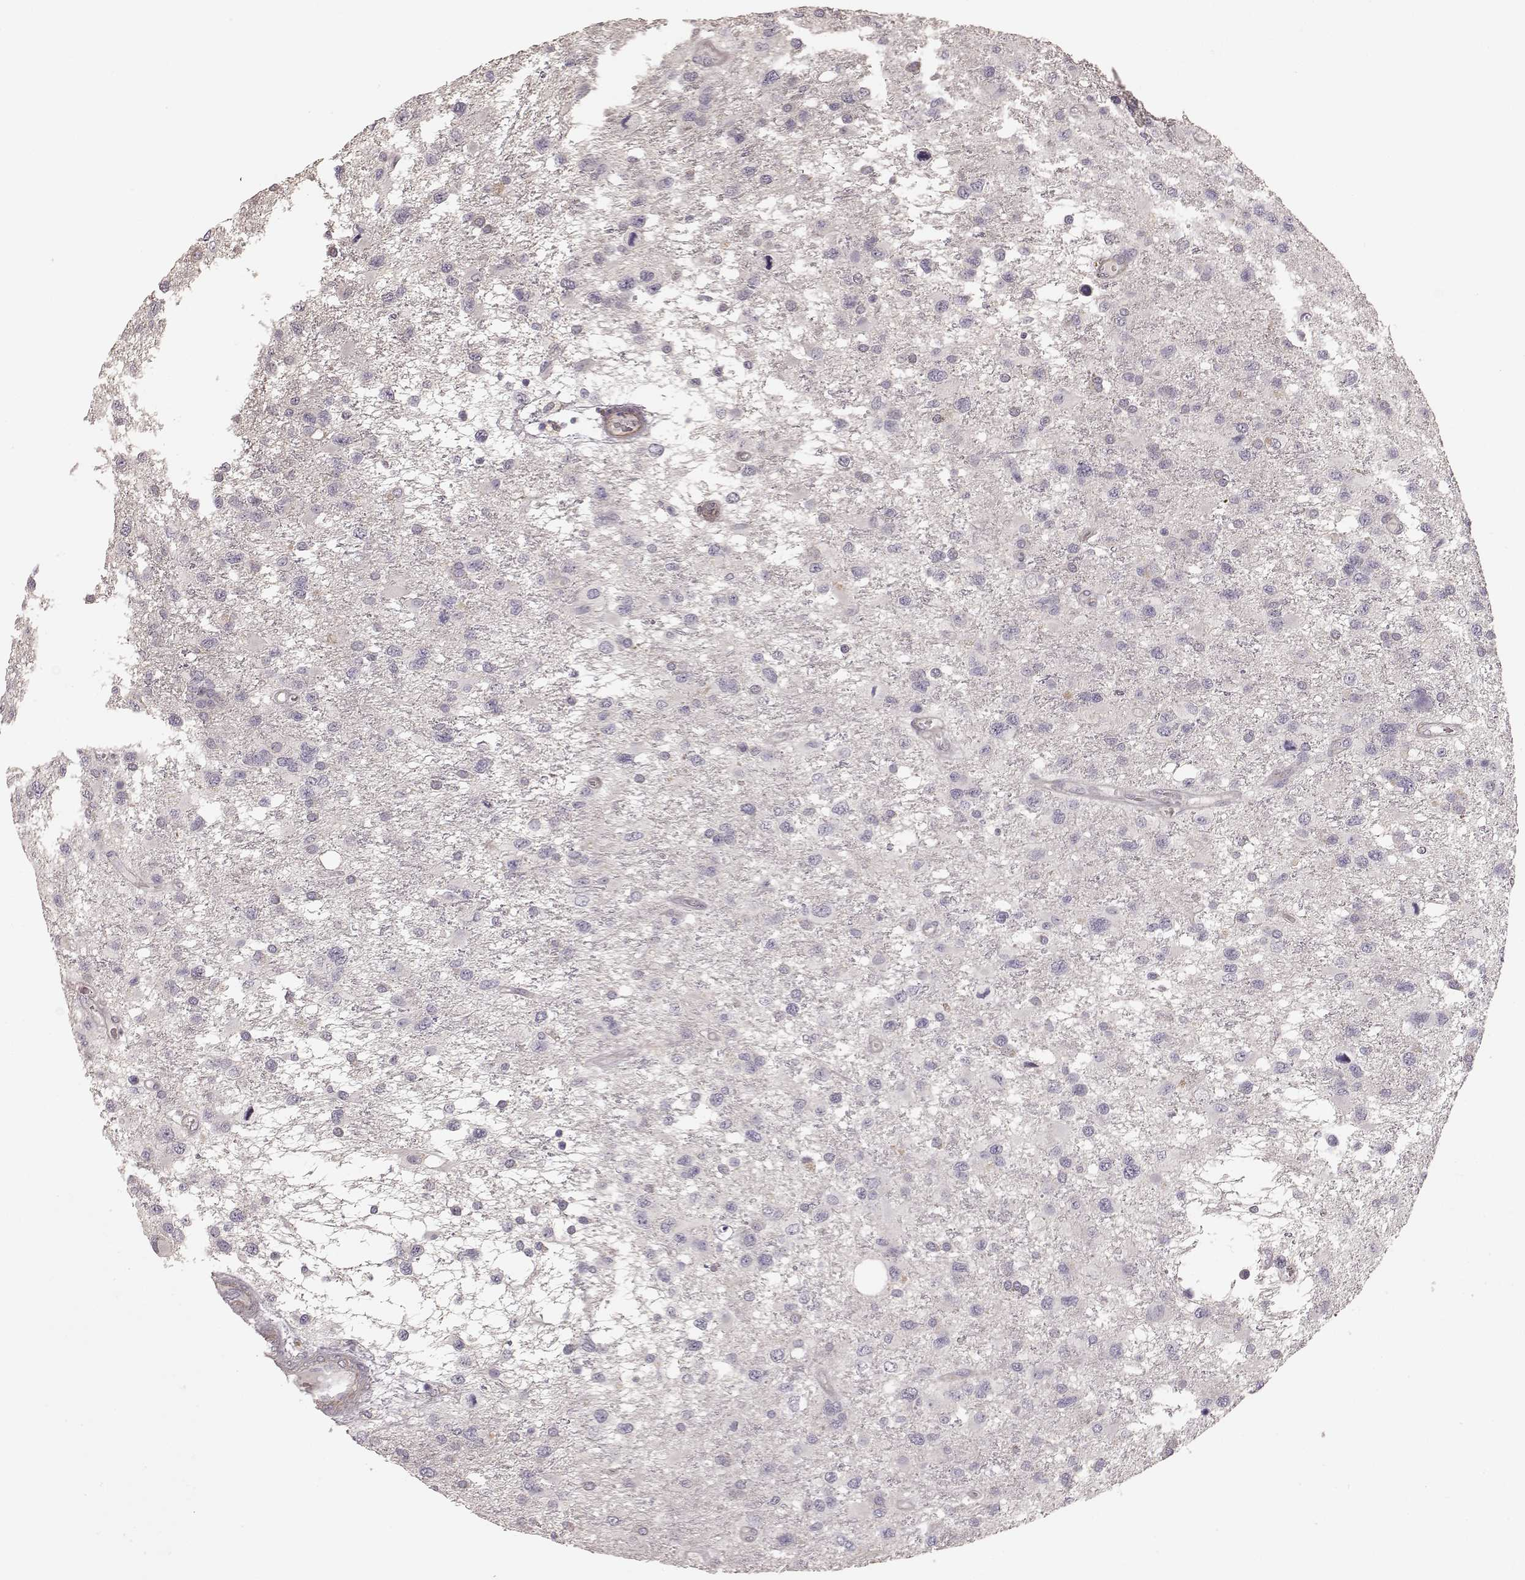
{"staining": {"intensity": "negative", "quantity": "none", "location": "none"}, "tissue": "glioma", "cell_type": "Tumor cells", "image_type": "cancer", "snomed": [{"axis": "morphology", "description": "Glioma, malignant, NOS"}, {"axis": "morphology", "description": "Glioma, malignant, High grade"}, {"axis": "topography", "description": "Brain"}], "caption": "Tumor cells are negative for protein expression in human glioma.", "gene": "KCNJ9", "patient": {"sex": "female", "age": 71}}